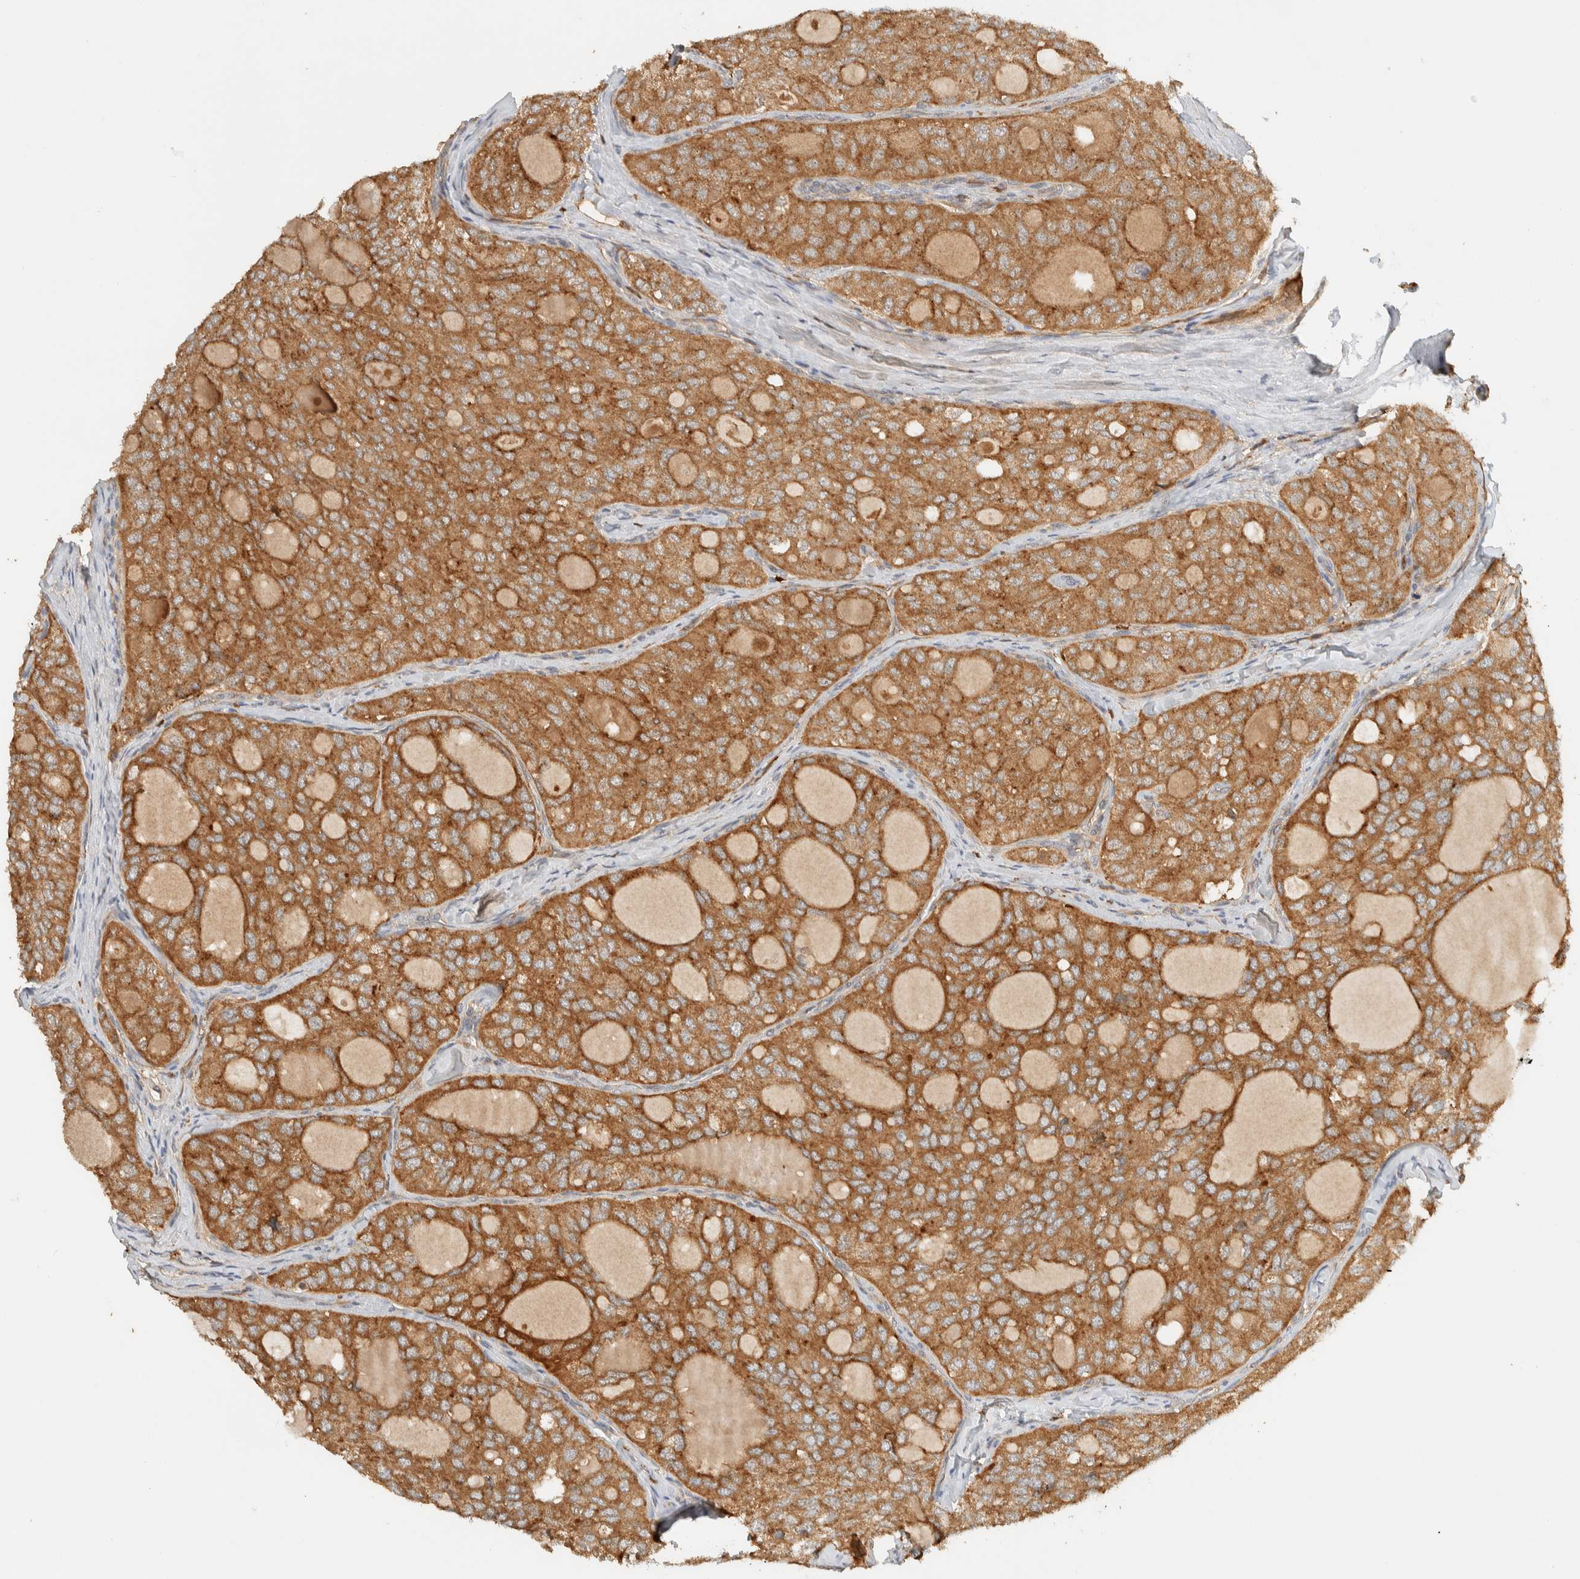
{"staining": {"intensity": "moderate", "quantity": ">75%", "location": "cytoplasmic/membranous"}, "tissue": "thyroid cancer", "cell_type": "Tumor cells", "image_type": "cancer", "snomed": [{"axis": "morphology", "description": "Follicular adenoma carcinoma, NOS"}, {"axis": "topography", "description": "Thyroid gland"}], "caption": "Immunohistochemical staining of thyroid cancer exhibits medium levels of moderate cytoplasmic/membranous positivity in approximately >75% of tumor cells. (DAB IHC with brightfield microscopy, high magnification).", "gene": "TMEM192", "patient": {"sex": "male", "age": 75}}